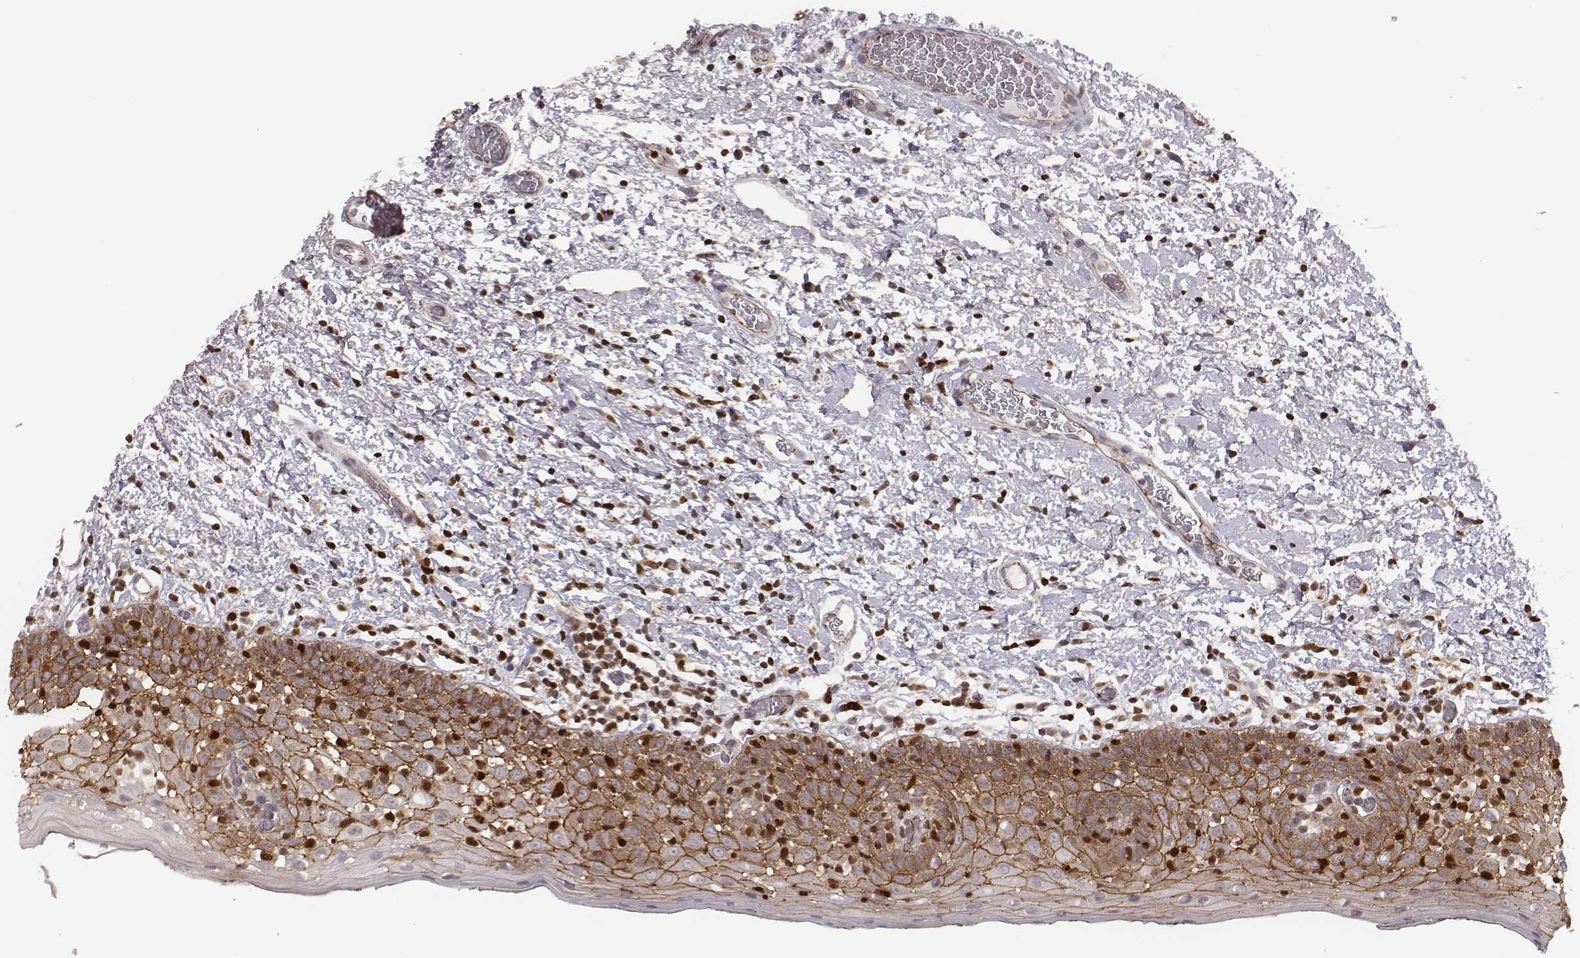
{"staining": {"intensity": "moderate", "quantity": ">75%", "location": "cytoplasmic/membranous"}, "tissue": "oral mucosa", "cell_type": "Squamous epithelial cells", "image_type": "normal", "snomed": [{"axis": "morphology", "description": "Normal tissue, NOS"}, {"axis": "morphology", "description": "Squamous cell carcinoma, NOS"}, {"axis": "topography", "description": "Oral tissue"}, {"axis": "topography", "description": "Head-Neck"}], "caption": "Immunohistochemistry histopathology image of benign oral mucosa: human oral mucosa stained using IHC demonstrates medium levels of moderate protein expression localized specifically in the cytoplasmic/membranous of squamous epithelial cells, appearing as a cytoplasmic/membranous brown color.", "gene": "WDR59", "patient": {"sex": "male", "age": 69}}